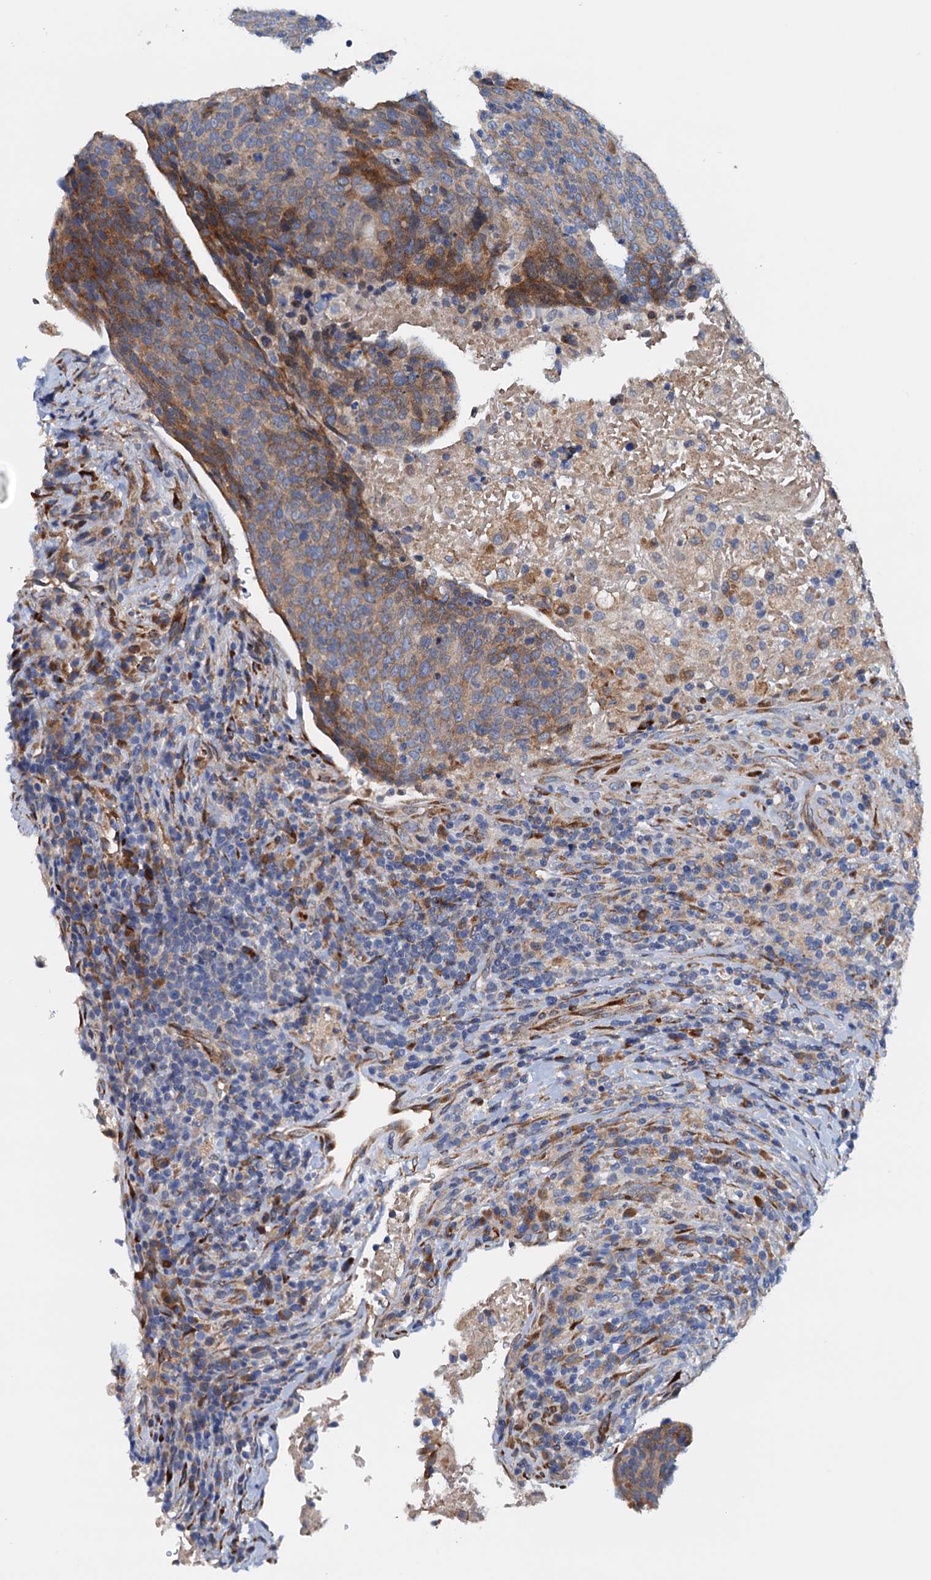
{"staining": {"intensity": "moderate", "quantity": "<25%", "location": "cytoplasmic/membranous"}, "tissue": "head and neck cancer", "cell_type": "Tumor cells", "image_type": "cancer", "snomed": [{"axis": "morphology", "description": "Squamous cell carcinoma, NOS"}, {"axis": "morphology", "description": "Squamous cell carcinoma, metastatic, NOS"}, {"axis": "topography", "description": "Lymph node"}, {"axis": "topography", "description": "Head-Neck"}], "caption": "The histopathology image displays staining of squamous cell carcinoma (head and neck), revealing moderate cytoplasmic/membranous protein staining (brown color) within tumor cells.", "gene": "RASSF9", "patient": {"sex": "male", "age": 62}}